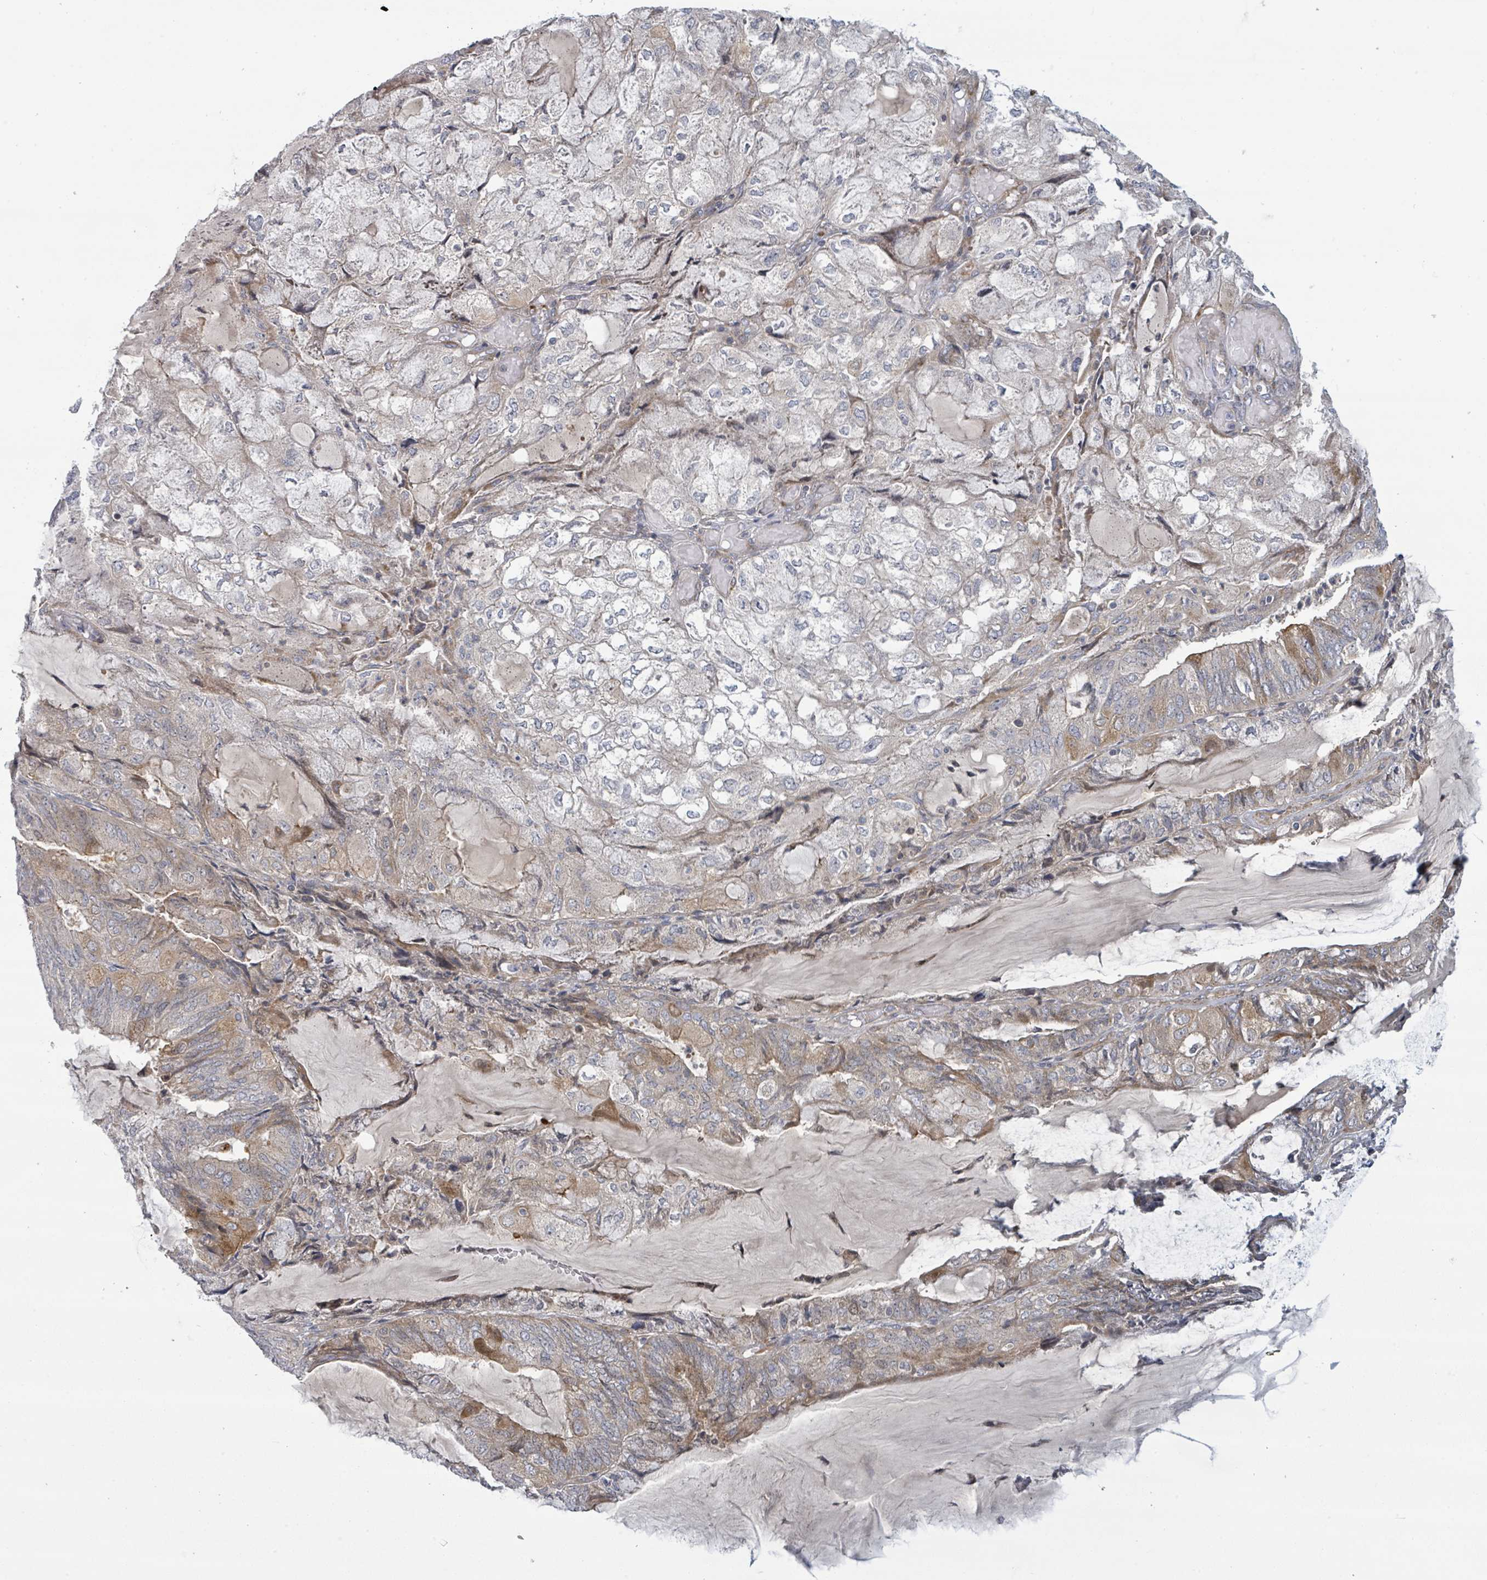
{"staining": {"intensity": "weak", "quantity": "<25%", "location": "cytoplasmic/membranous"}, "tissue": "endometrial cancer", "cell_type": "Tumor cells", "image_type": "cancer", "snomed": [{"axis": "morphology", "description": "Adenocarcinoma, NOS"}, {"axis": "topography", "description": "Endometrium"}], "caption": "This is an IHC photomicrograph of adenocarcinoma (endometrial). There is no positivity in tumor cells.", "gene": "COL5A3", "patient": {"sex": "female", "age": 81}}